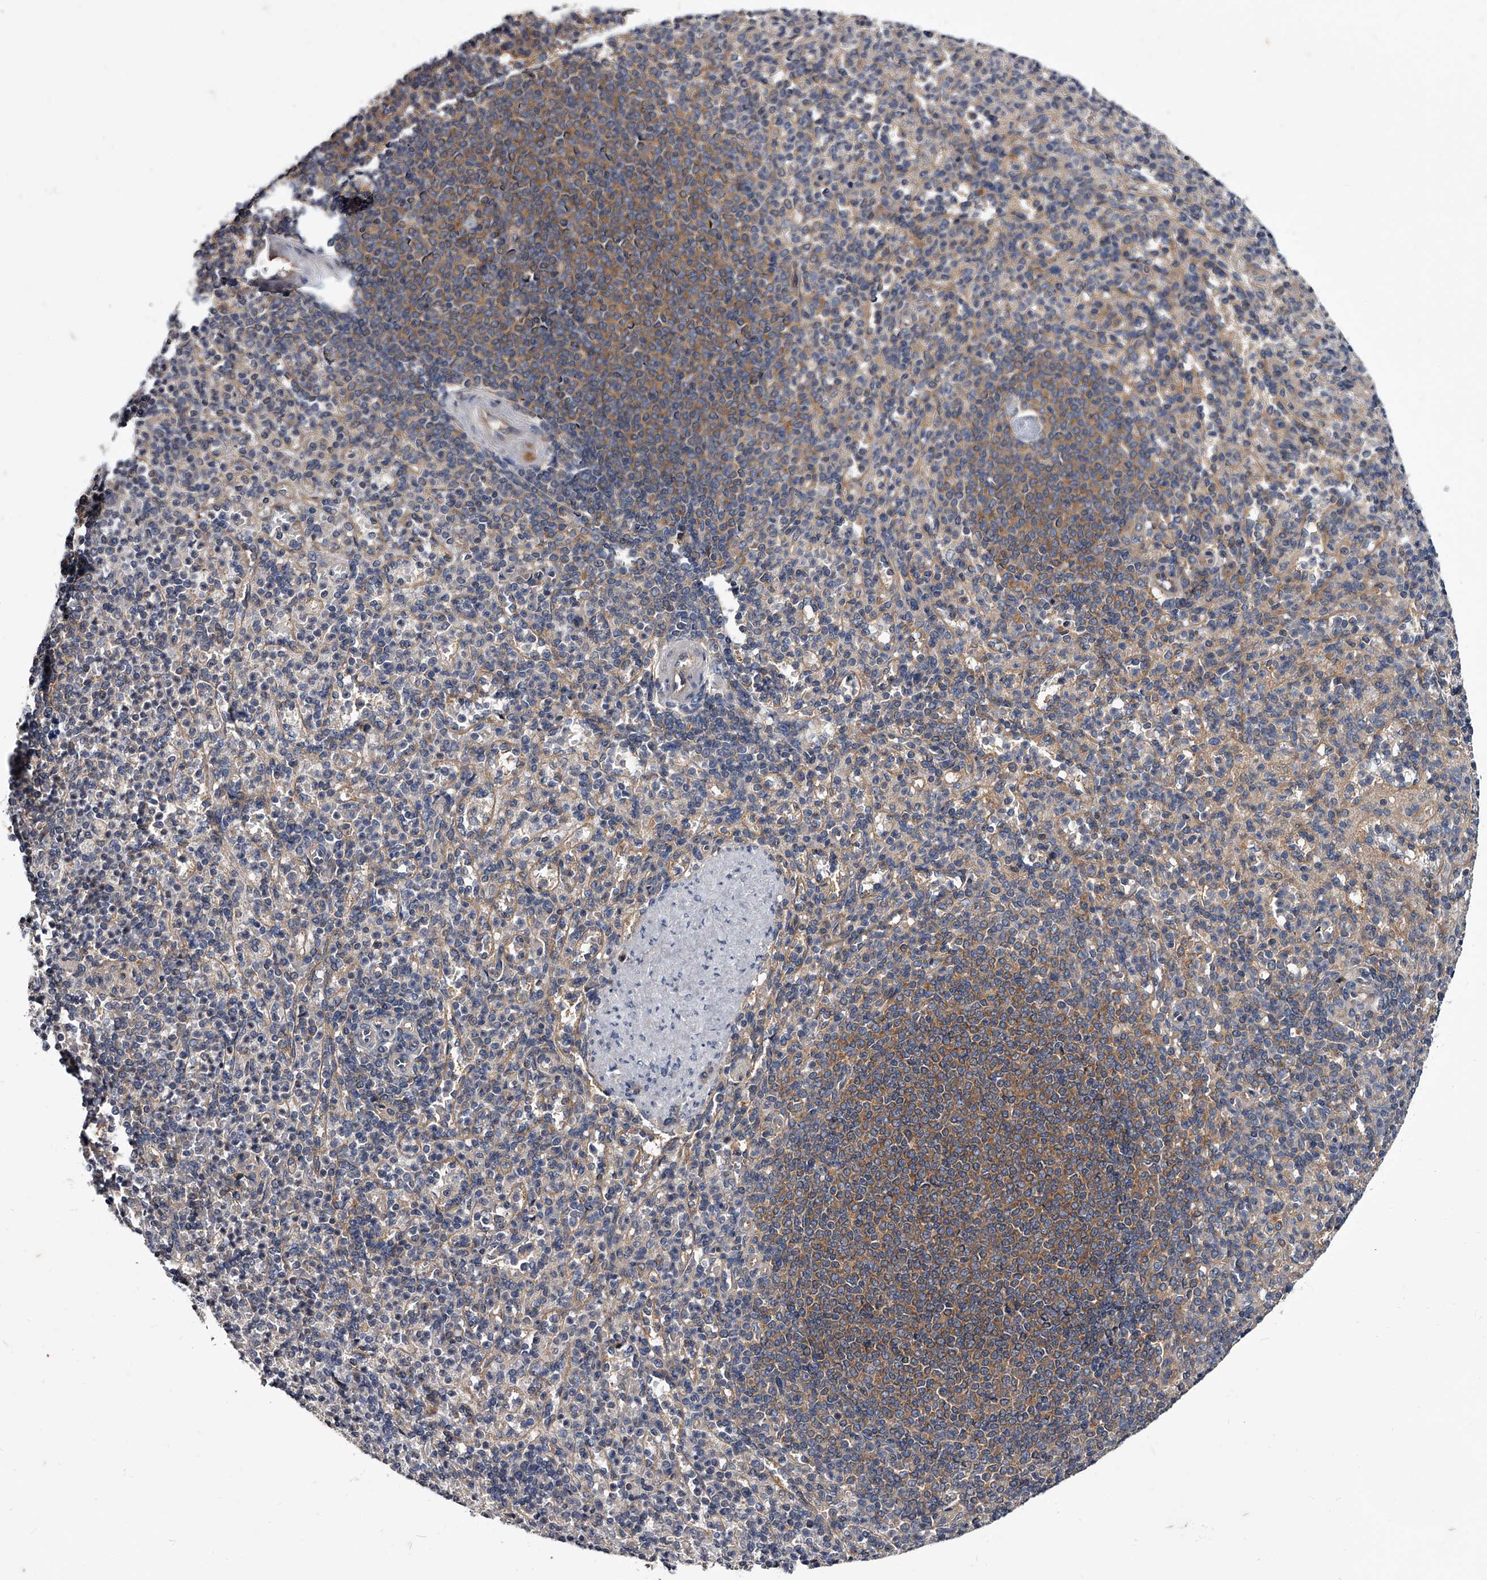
{"staining": {"intensity": "negative", "quantity": "none", "location": "none"}, "tissue": "spleen", "cell_type": "Cells in red pulp", "image_type": "normal", "snomed": [{"axis": "morphology", "description": "Normal tissue, NOS"}, {"axis": "topography", "description": "Spleen"}], "caption": "The histopathology image reveals no staining of cells in red pulp in unremarkable spleen.", "gene": "GAPVD1", "patient": {"sex": "female", "age": 74}}